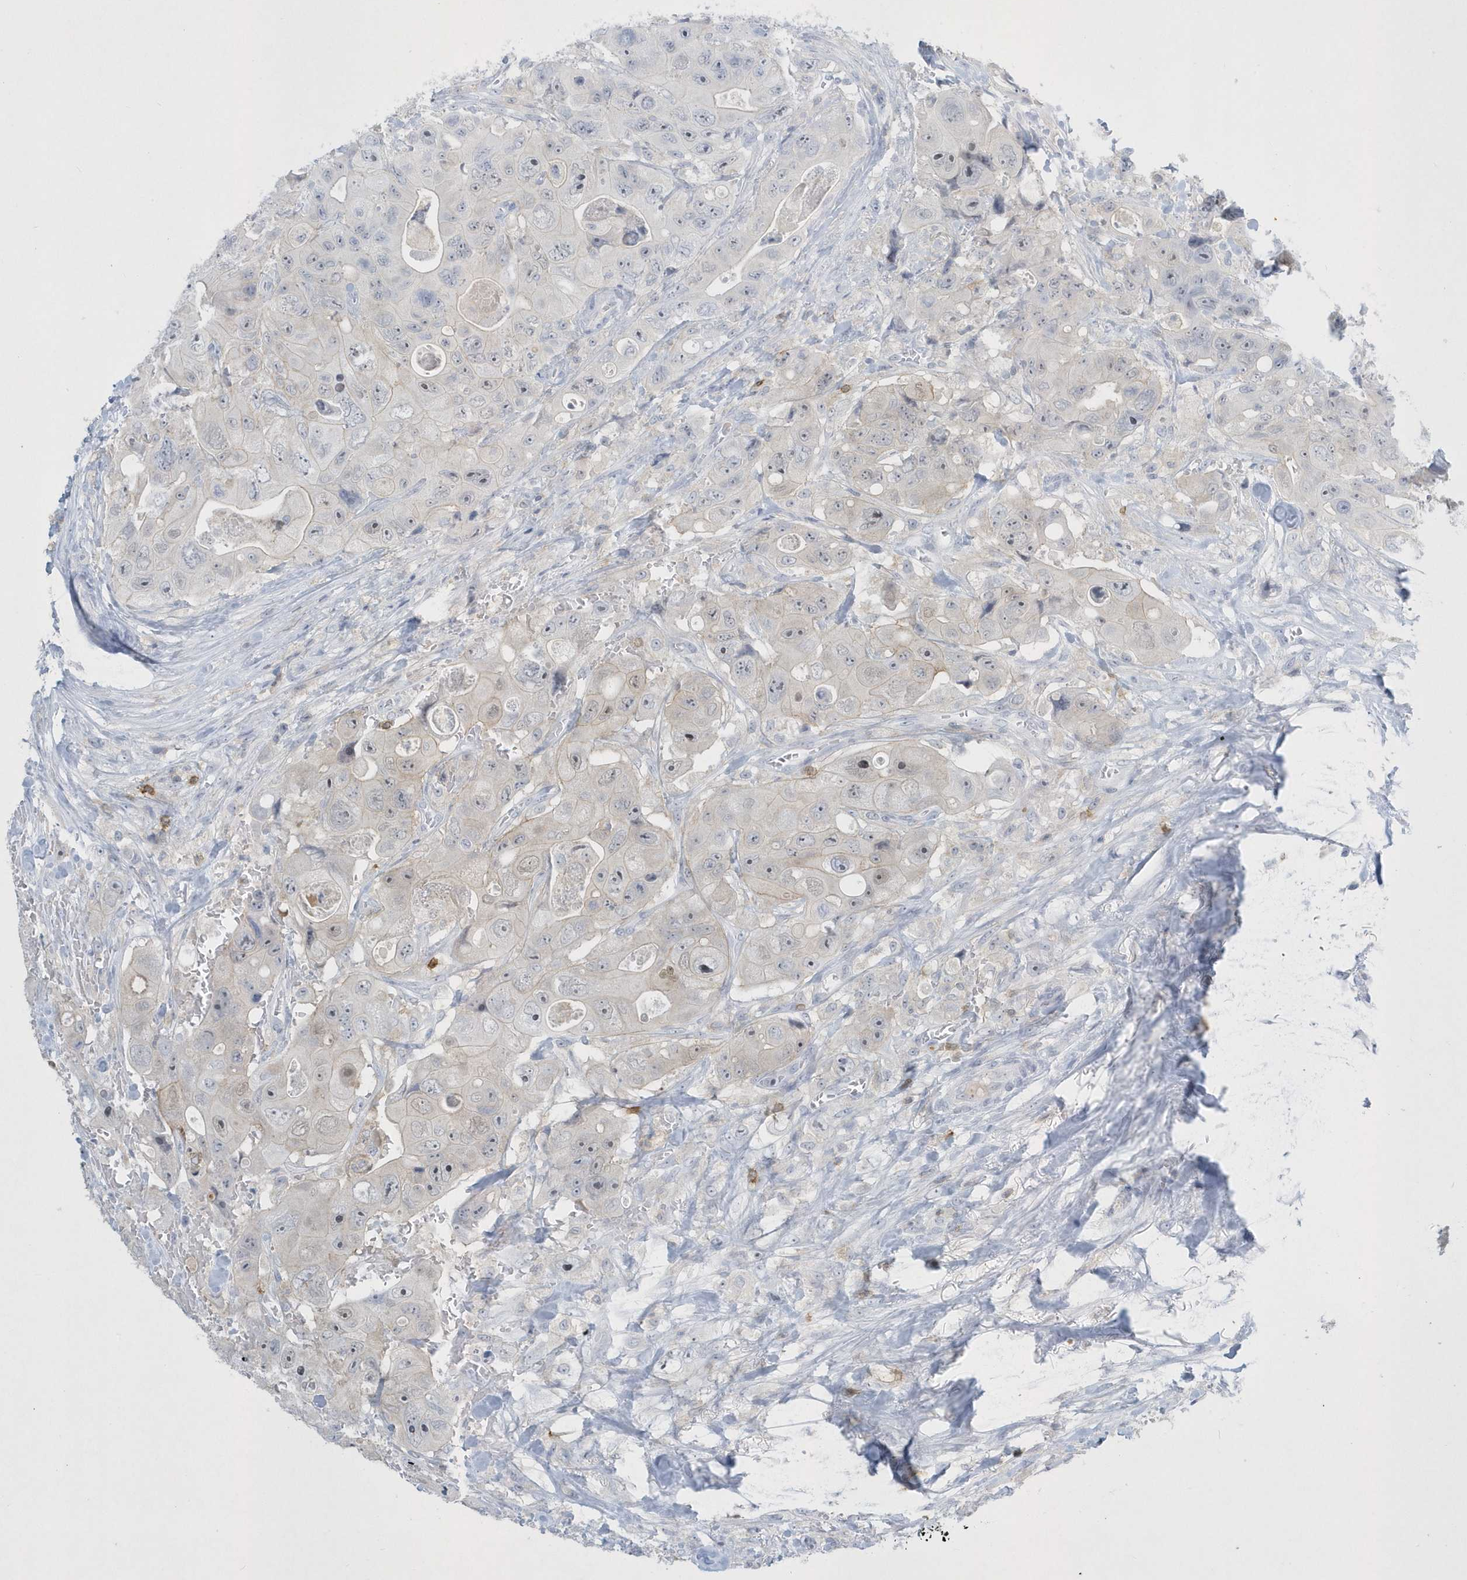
{"staining": {"intensity": "negative", "quantity": "none", "location": "none"}, "tissue": "colorectal cancer", "cell_type": "Tumor cells", "image_type": "cancer", "snomed": [{"axis": "morphology", "description": "Adenocarcinoma, NOS"}, {"axis": "topography", "description": "Colon"}], "caption": "Micrograph shows no protein positivity in tumor cells of colorectal cancer tissue.", "gene": "PSD4", "patient": {"sex": "female", "age": 46}}